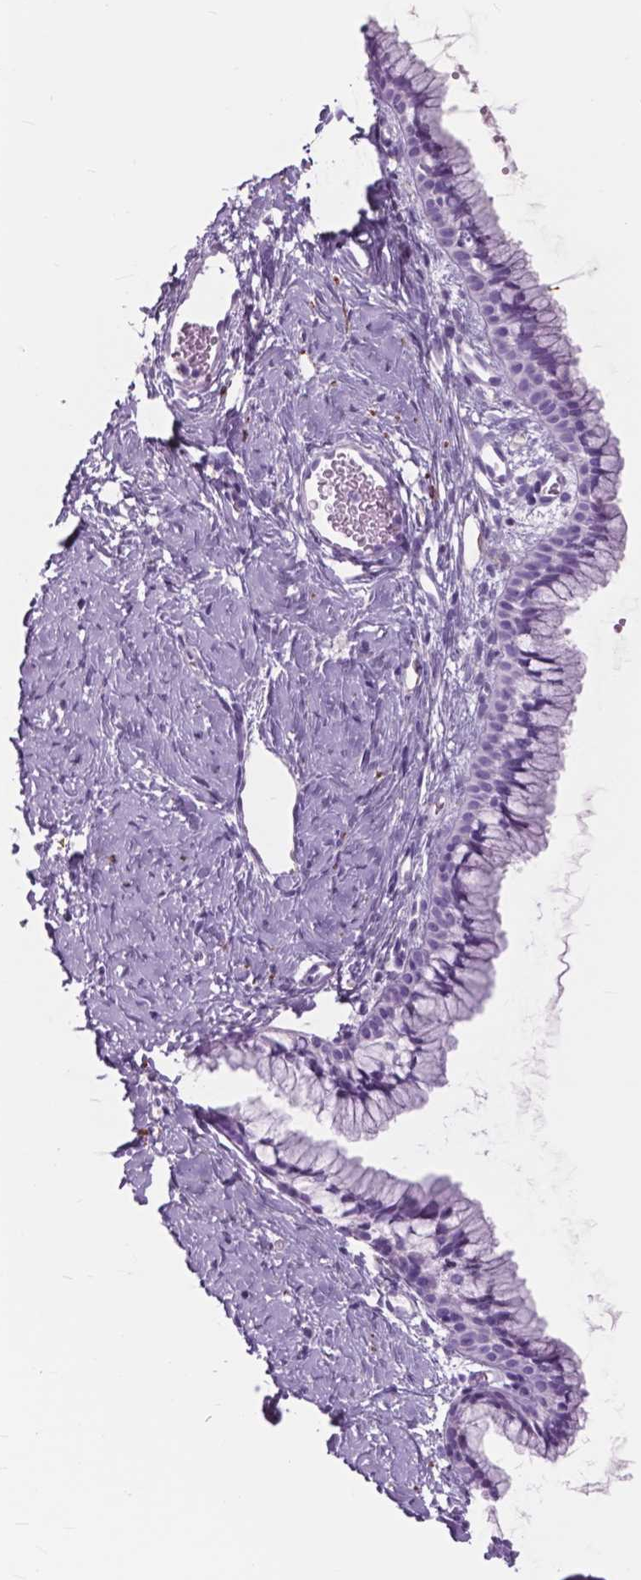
{"staining": {"intensity": "negative", "quantity": "none", "location": "none"}, "tissue": "cervix", "cell_type": "Glandular cells", "image_type": "normal", "snomed": [{"axis": "morphology", "description": "Normal tissue, NOS"}, {"axis": "topography", "description": "Cervix"}], "caption": "A photomicrograph of cervix stained for a protein shows no brown staining in glandular cells. (DAB (3,3'-diaminobenzidine) IHC, high magnification).", "gene": "FXYD2", "patient": {"sex": "female", "age": 40}}